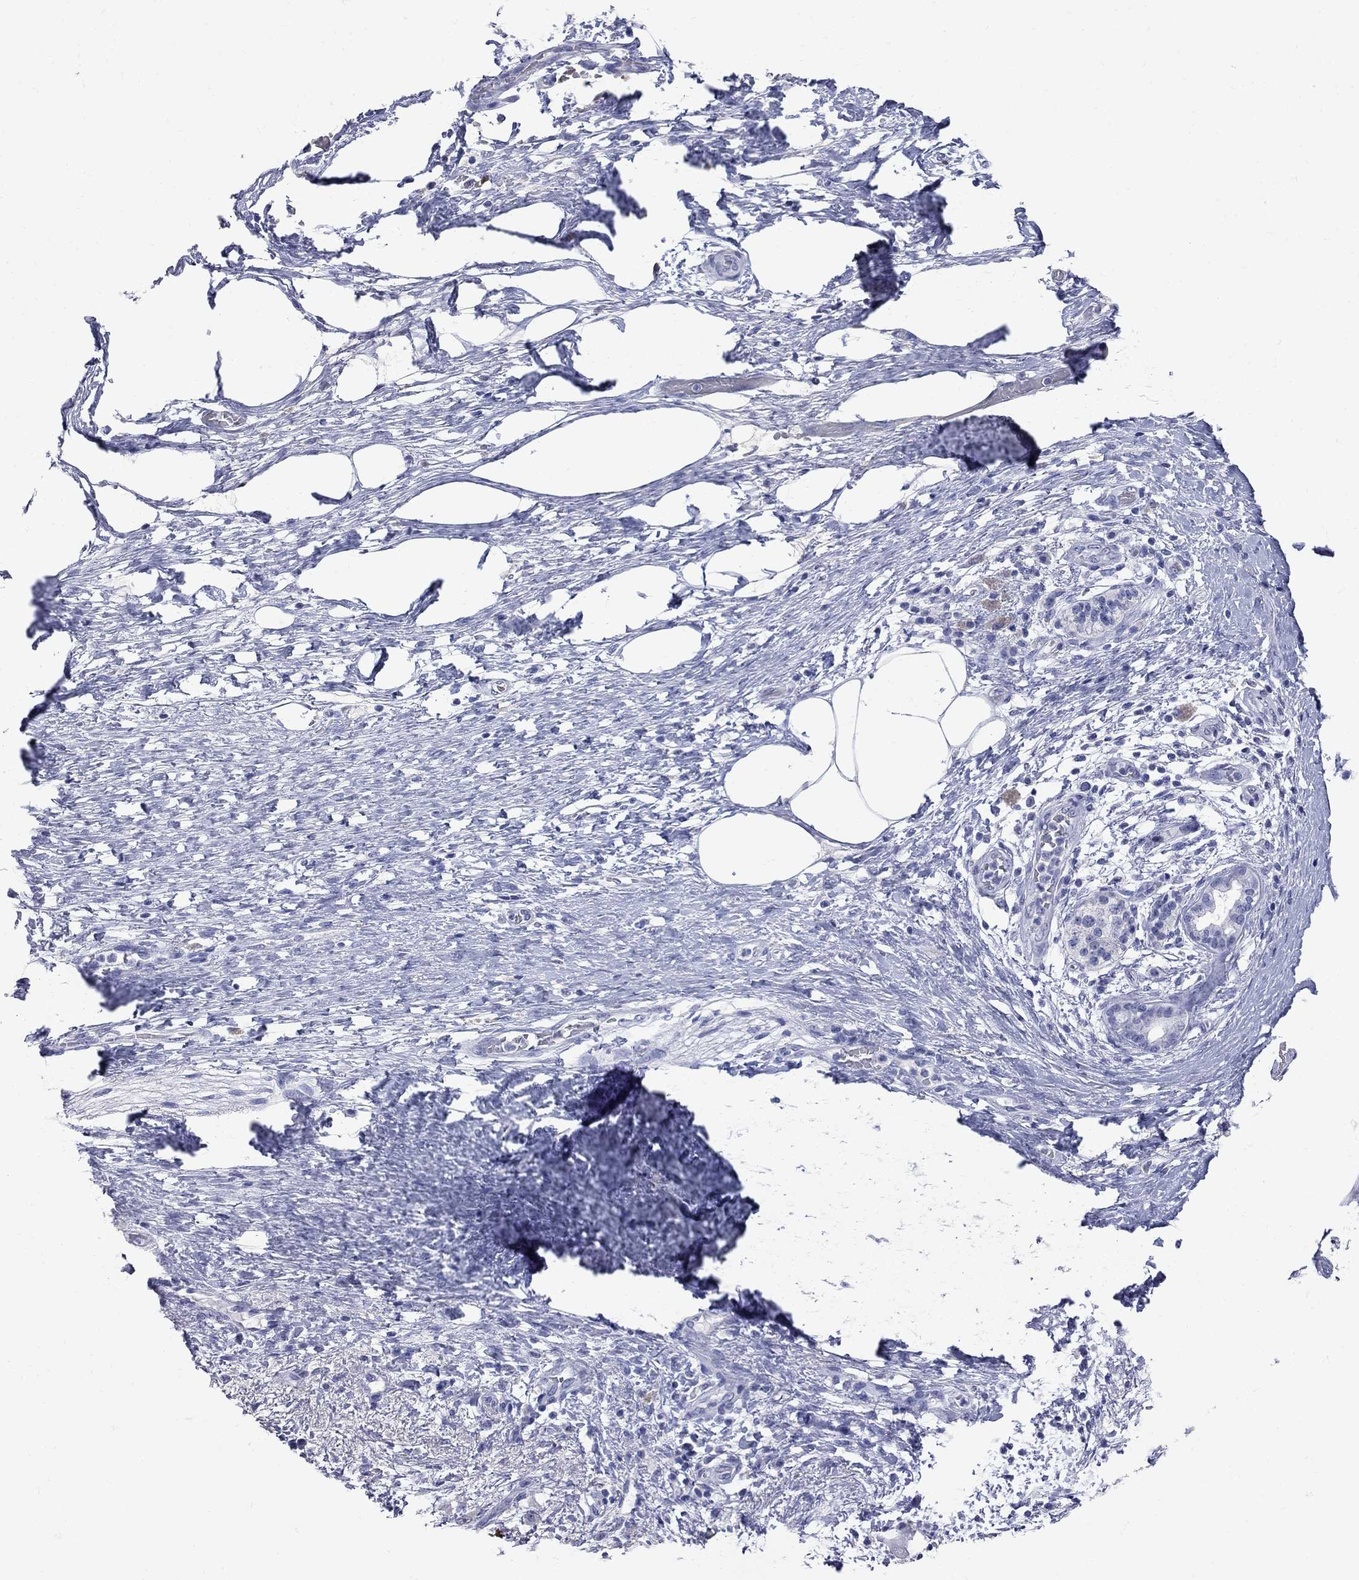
{"staining": {"intensity": "negative", "quantity": "none", "location": "none"}, "tissue": "pancreatic cancer", "cell_type": "Tumor cells", "image_type": "cancer", "snomed": [{"axis": "morphology", "description": "Adenocarcinoma, NOS"}, {"axis": "topography", "description": "Pancreas"}], "caption": "High magnification brightfield microscopy of adenocarcinoma (pancreatic) stained with DAB (brown) and counterstained with hematoxylin (blue): tumor cells show no significant staining.", "gene": "FAM221B", "patient": {"sex": "female", "age": 72}}